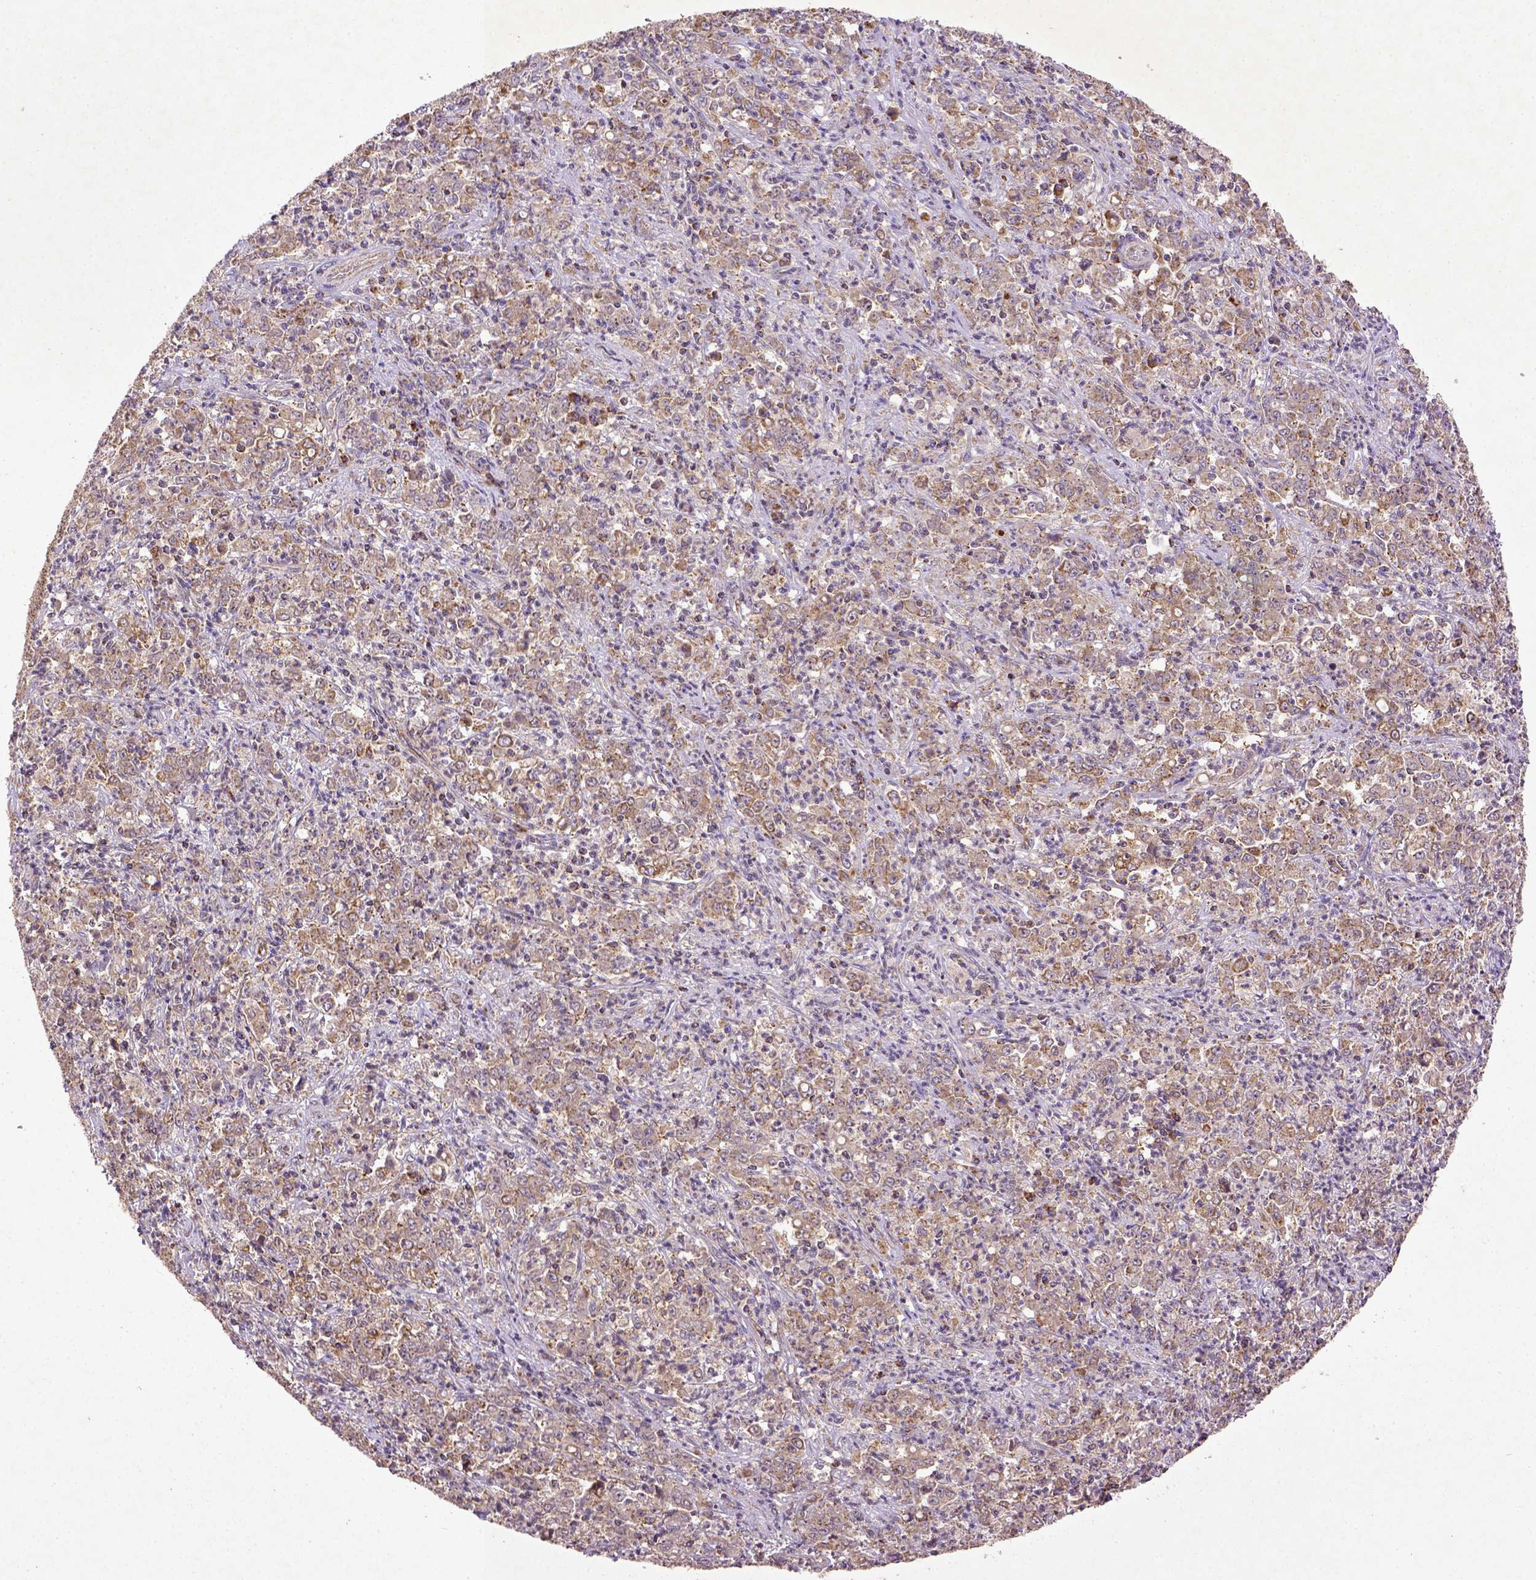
{"staining": {"intensity": "moderate", "quantity": ">75%", "location": "cytoplasmic/membranous"}, "tissue": "stomach cancer", "cell_type": "Tumor cells", "image_type": "cancer", "snomed": [{"axis": "morphology", "description": "Adenocarcinoma, NOS"}, {"axis": "topography", "description": "Stomach, lower"}], "caption": "Stomach cancer (adenocarcinoma) was stained to show a protein in brown. There is medium levels of moderate cytoplasmic/membranous staining in approximately >75% of tumor cells.", "gene": "MT-CO1", "patient": {"sex": "female", "age": 71}}